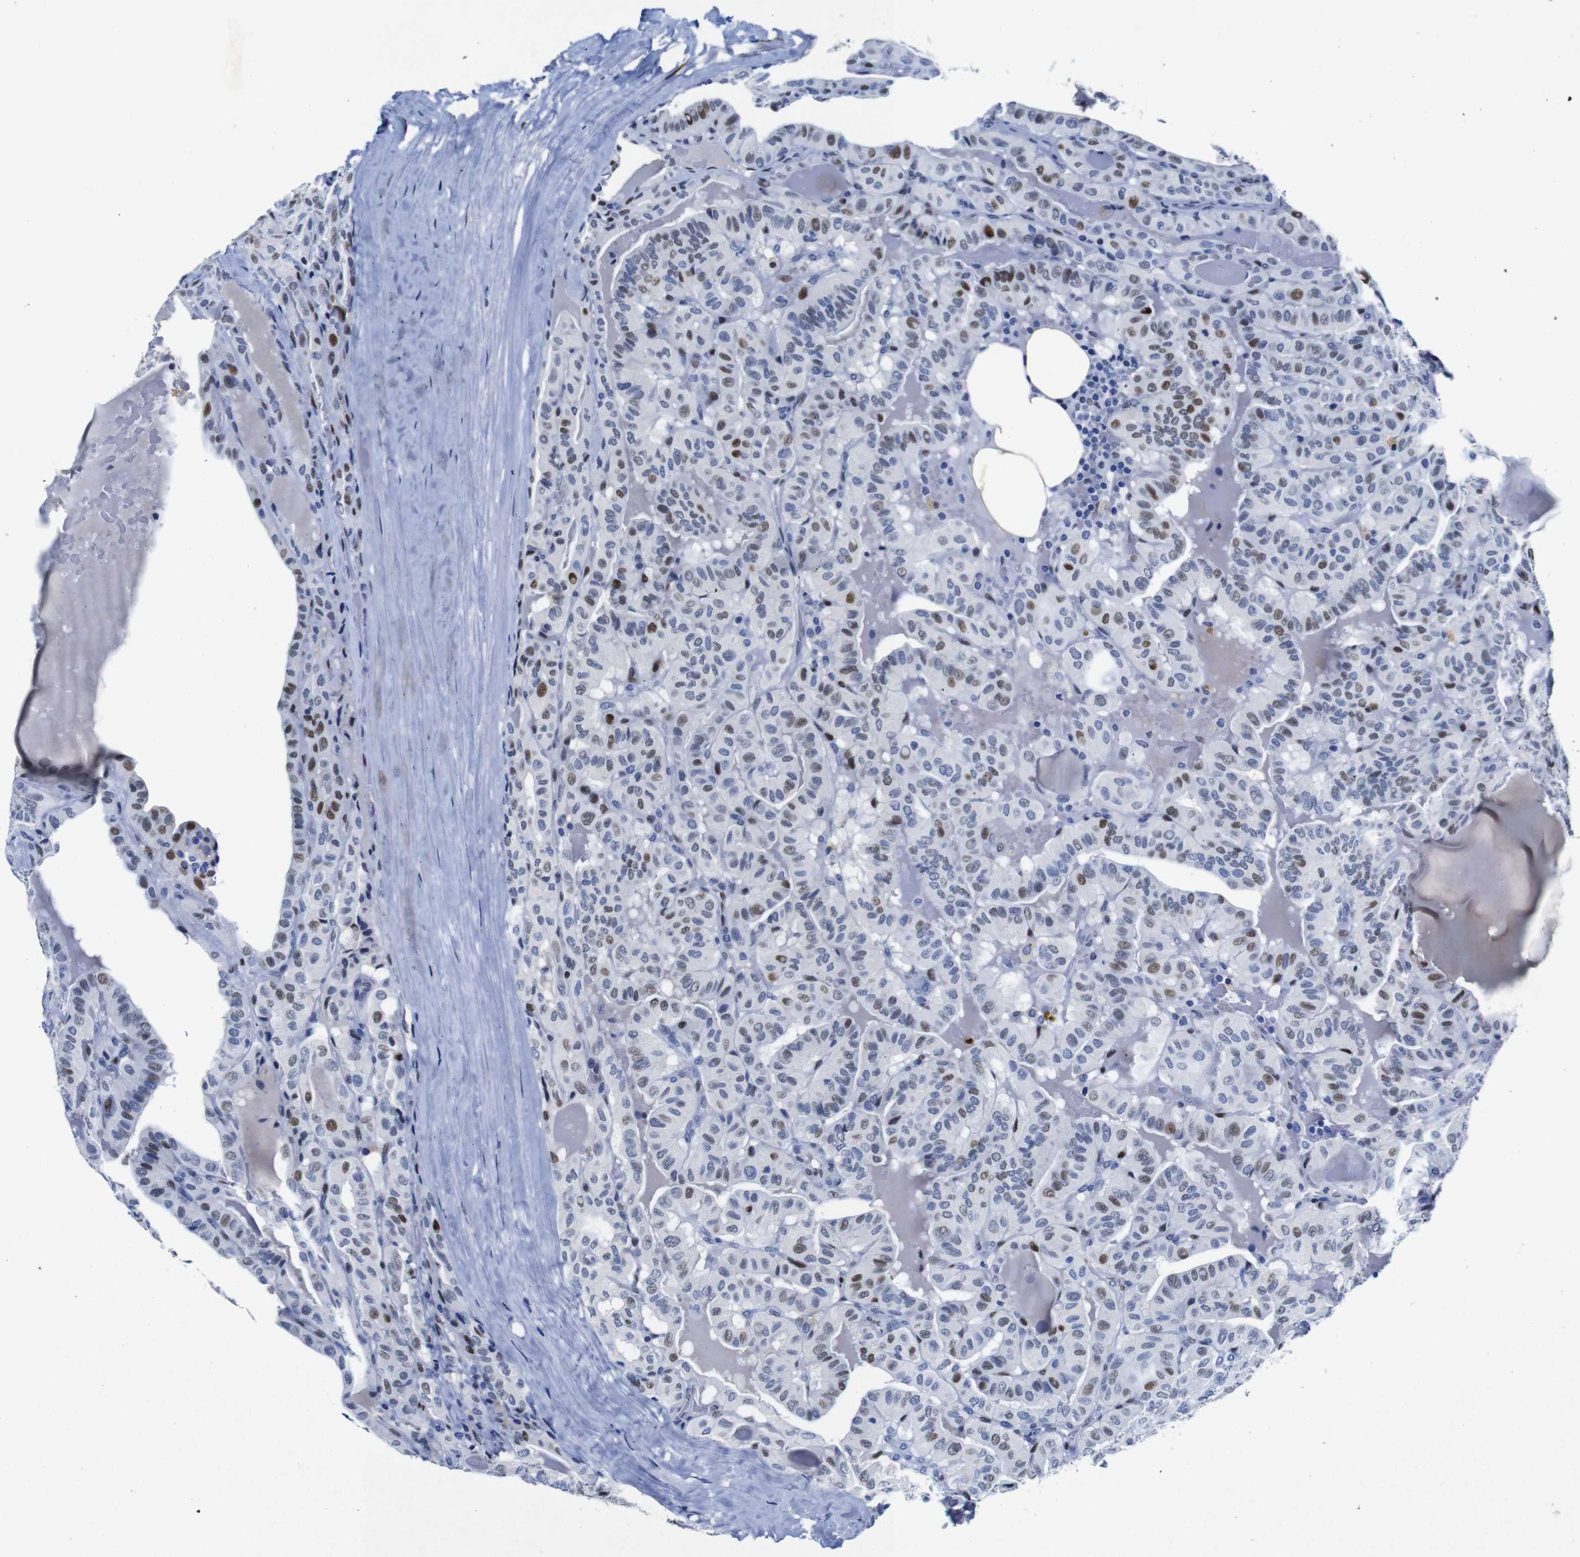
{"staining": {"intensity": "moderate", "quantity": "25%-75%", "location": "nuclear"}, "tissue": "head and neck cancer", "cell_type": "Tumor cells", "image_type": "cancer", "snomed": [{"axis": "morphology", "description": "Squamous cell carcinoma, NOS"}, {"axis": "topography", "description": "Oral tissue"}, {"axis": "topography", "description": "Head-Neck"}], "caption": "Head and neck cancer stained with DAB IHC exhibits medium levels of moderate nuclear staining in about 25%-75% of tumor cells. Immunohistochemistry (ihc) stains the protein of interest in brown and the nuclei are stained blue.", "gene": "FOSL2", "patient": {"sex": "female", "age": 50}}